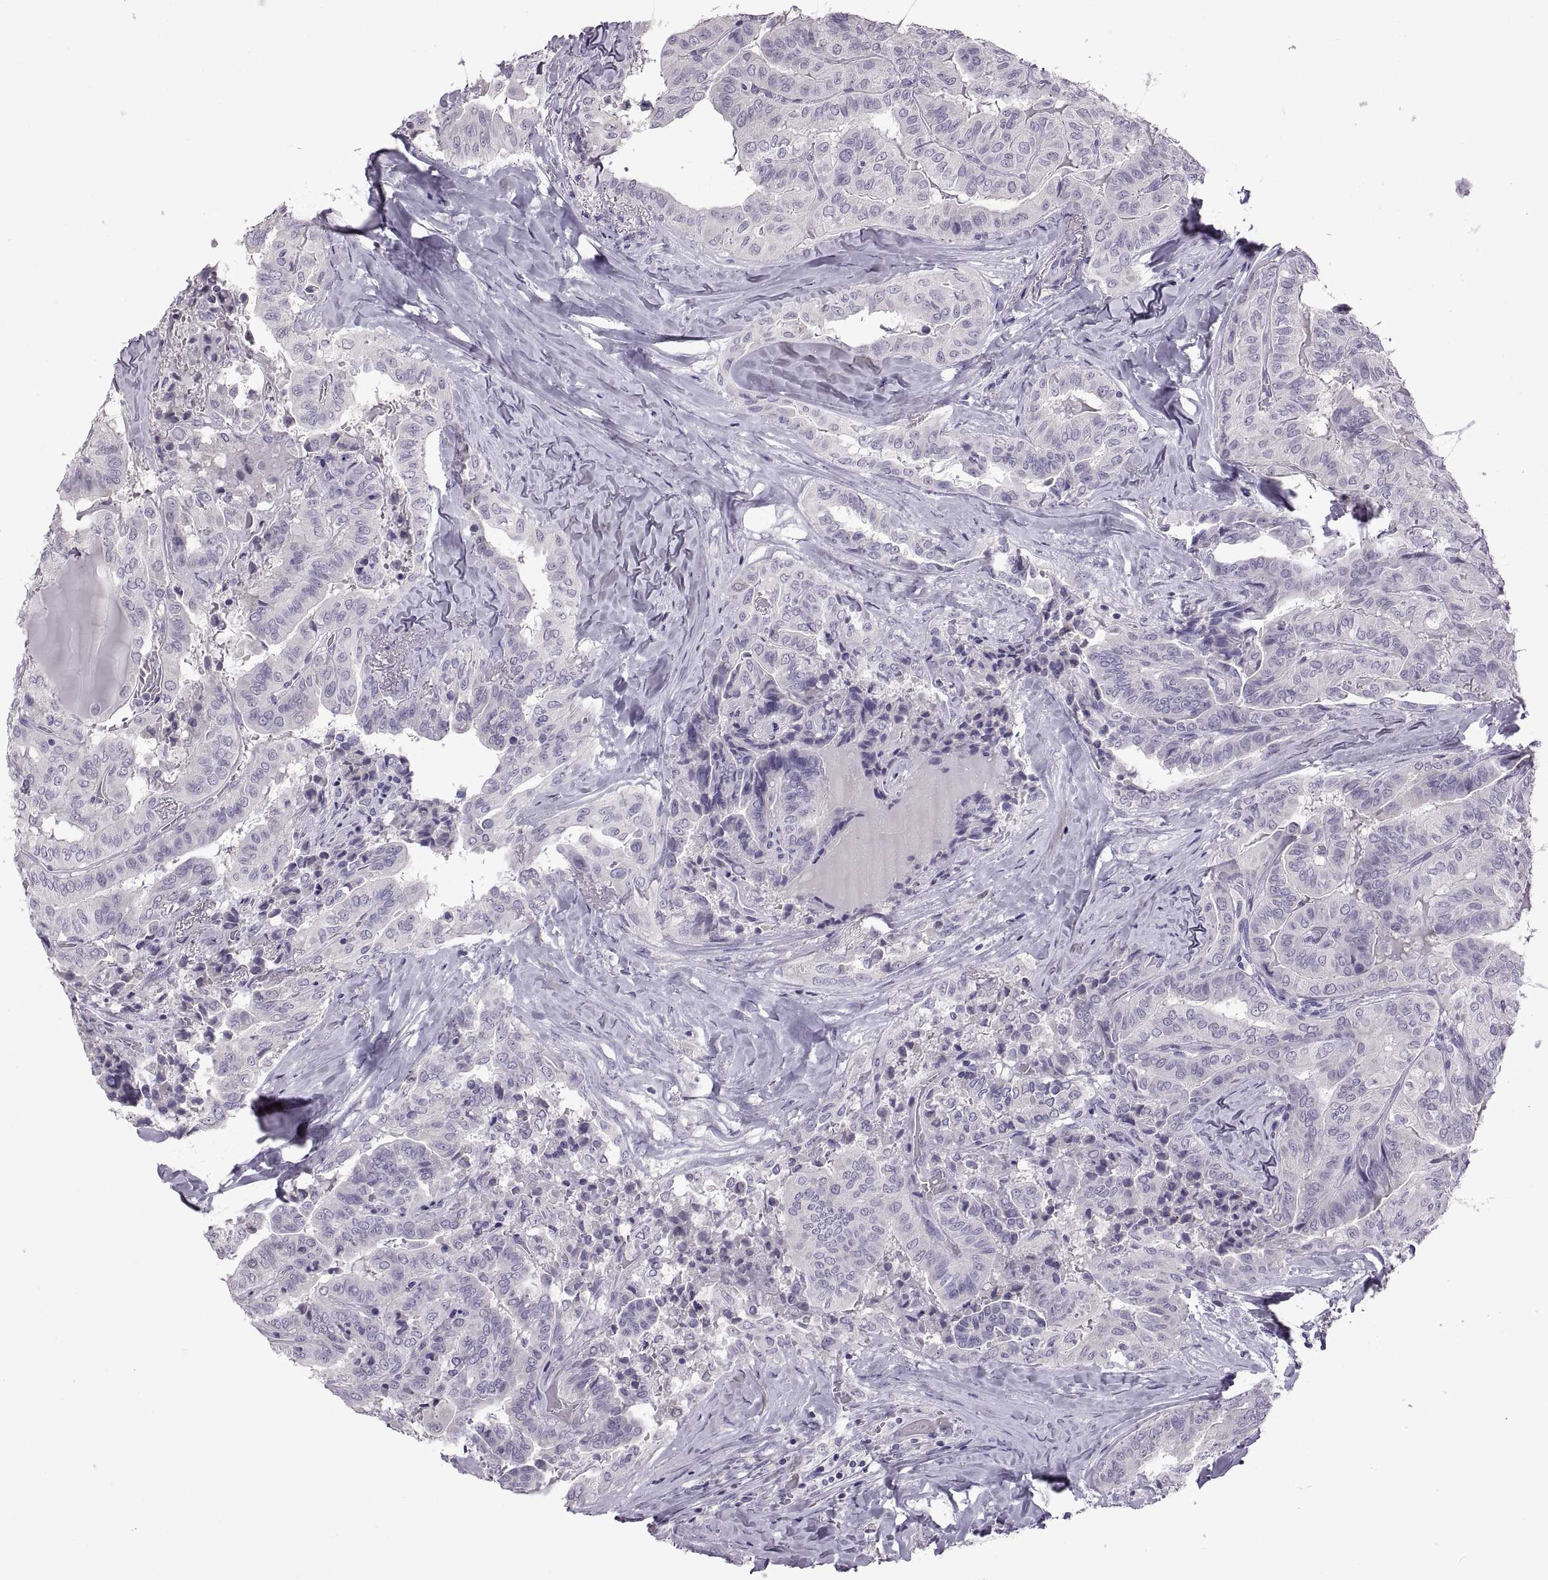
{"staining": {"intensity": "negative", "quantity": "none", "location": "none"}, "tissue": "thyroid cancer", "cell_type": "Tumor cells", "image_type": "cancer", "snomed": [{"axis": "morphology", "description": "Papillary adenocarcinoma, NOS"}, {"axis": "topography", "description": "Thyroid gland"}], "caption": "The photomicrograph demonstrates no staining of tumor cells in thyroid papillary adenocarcinoma. (DAB IHC with hematoxylin counter stain).", "gene": "RDM1", "patient": {"sex": "female", "age": 68}}